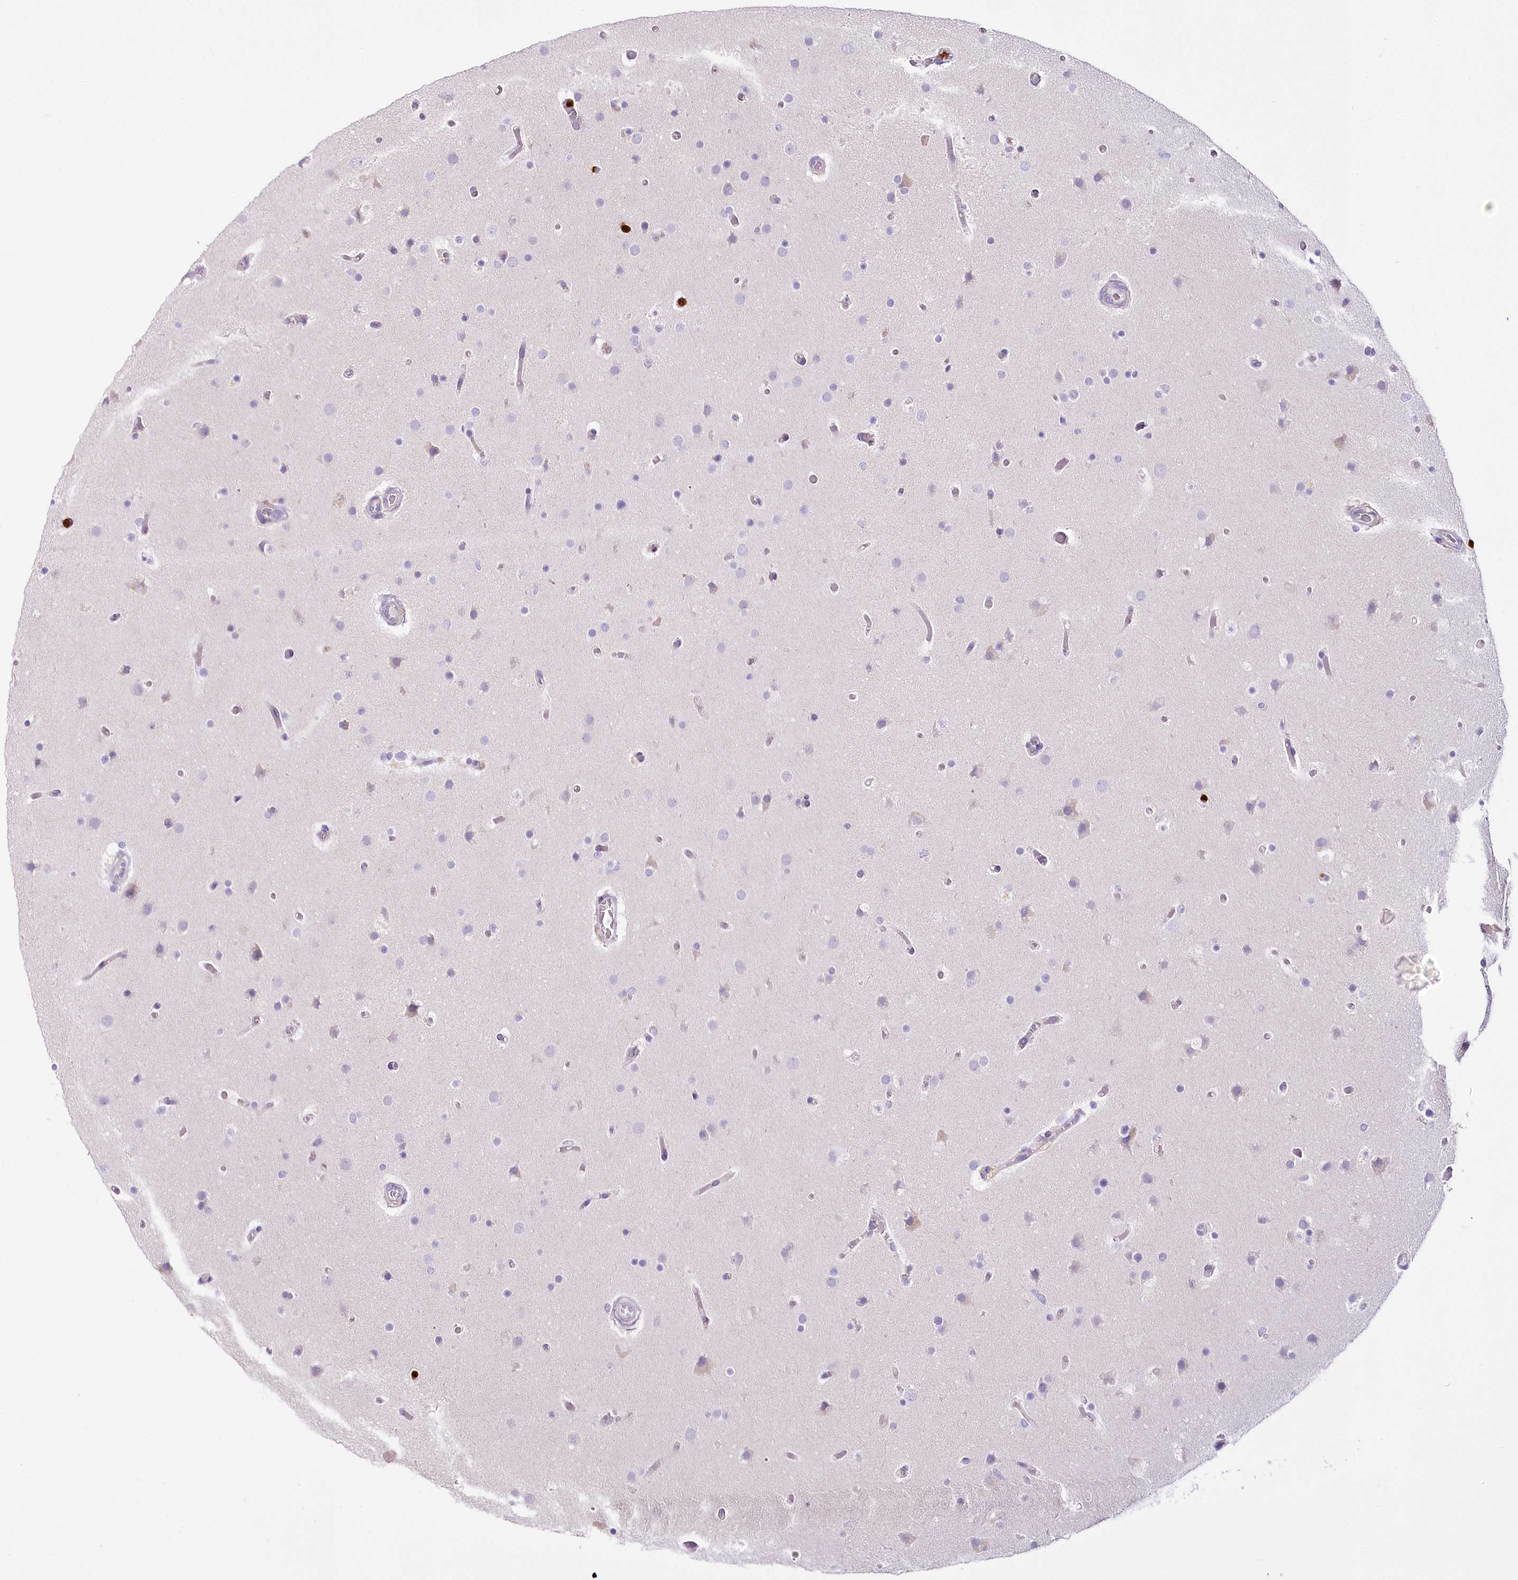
{"staining": {"intensity": "negative", "quantity": "none", "location": "none"}, "tissue": "glioma", "cell_type": "Tumor cells", "image_type": "cancer", "snomed": [{"axis": "morphology", "description": "Glioma, malignant, High grade"}, {"axis": "topography", "description": "Cerebral cortex"}], "caption": "Glioma stained for a protein using IHC demonstrates no expression tumor cells.", "gene": "DPYD", "patient": {"sex": "female", "age": 36}}